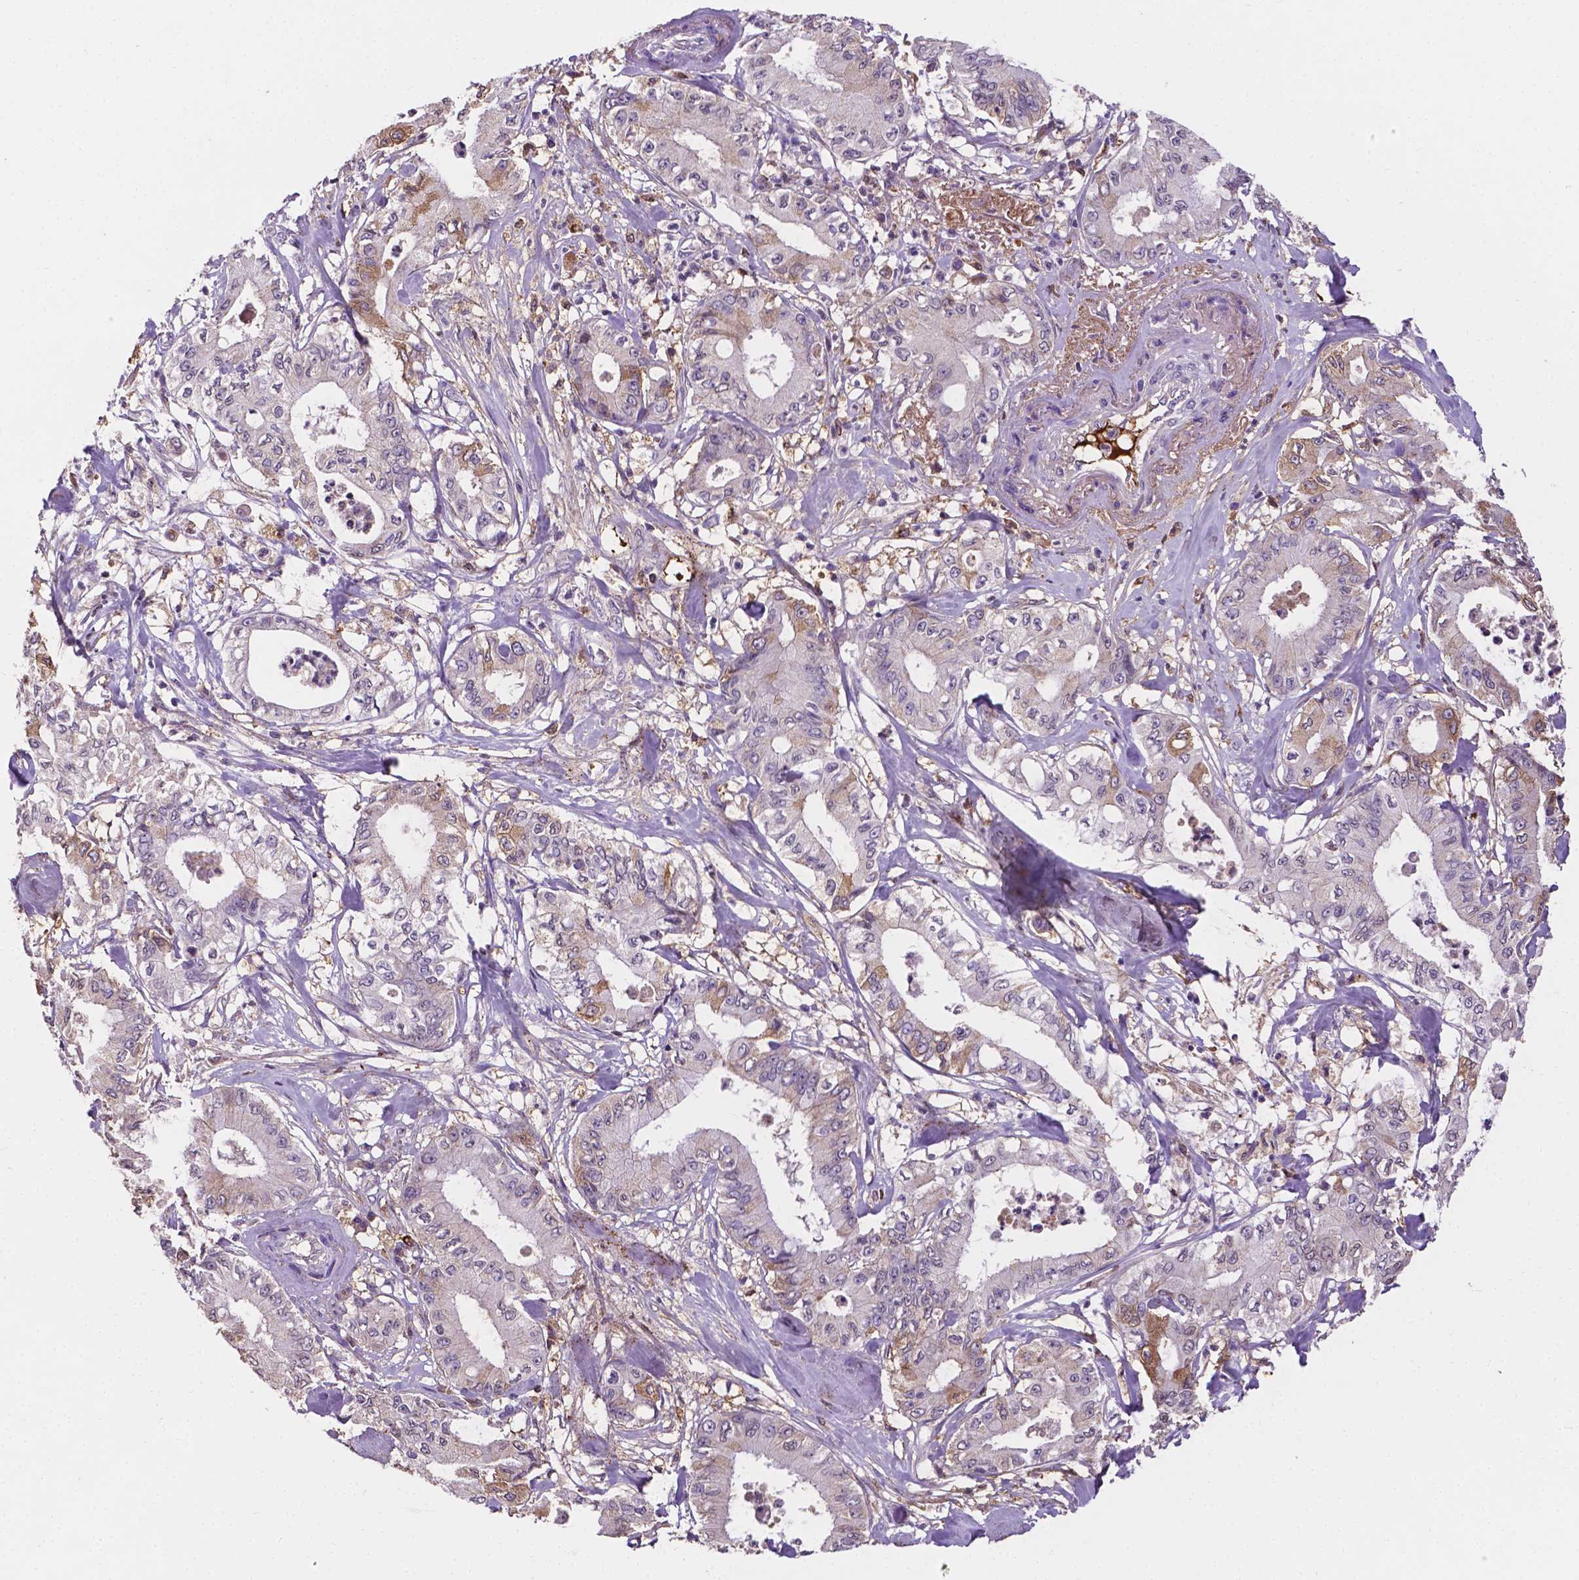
{"staining": {"intensity": "moderate", "quantity": "<25%", "location": "cytoplasmic/membranous"}, "tissue": "pancreatic cancer", "cell_type": "Tumor cells", "image_type": "cancer", "snomed": [{"axis": "morphology", "description": "Adenocarcinoma, NOS"}, {"axis": "topography", "description": "Pancreas"}], "caption": "There is low levels of moderate cytoplasmic/membranous staining in tumor cells of adenocarcinoma (pancreatic), as demonstrated by immunohistochemical staining (brown color).", "gene": "APOE", "patient": {"sex": "male", "age": 71}}